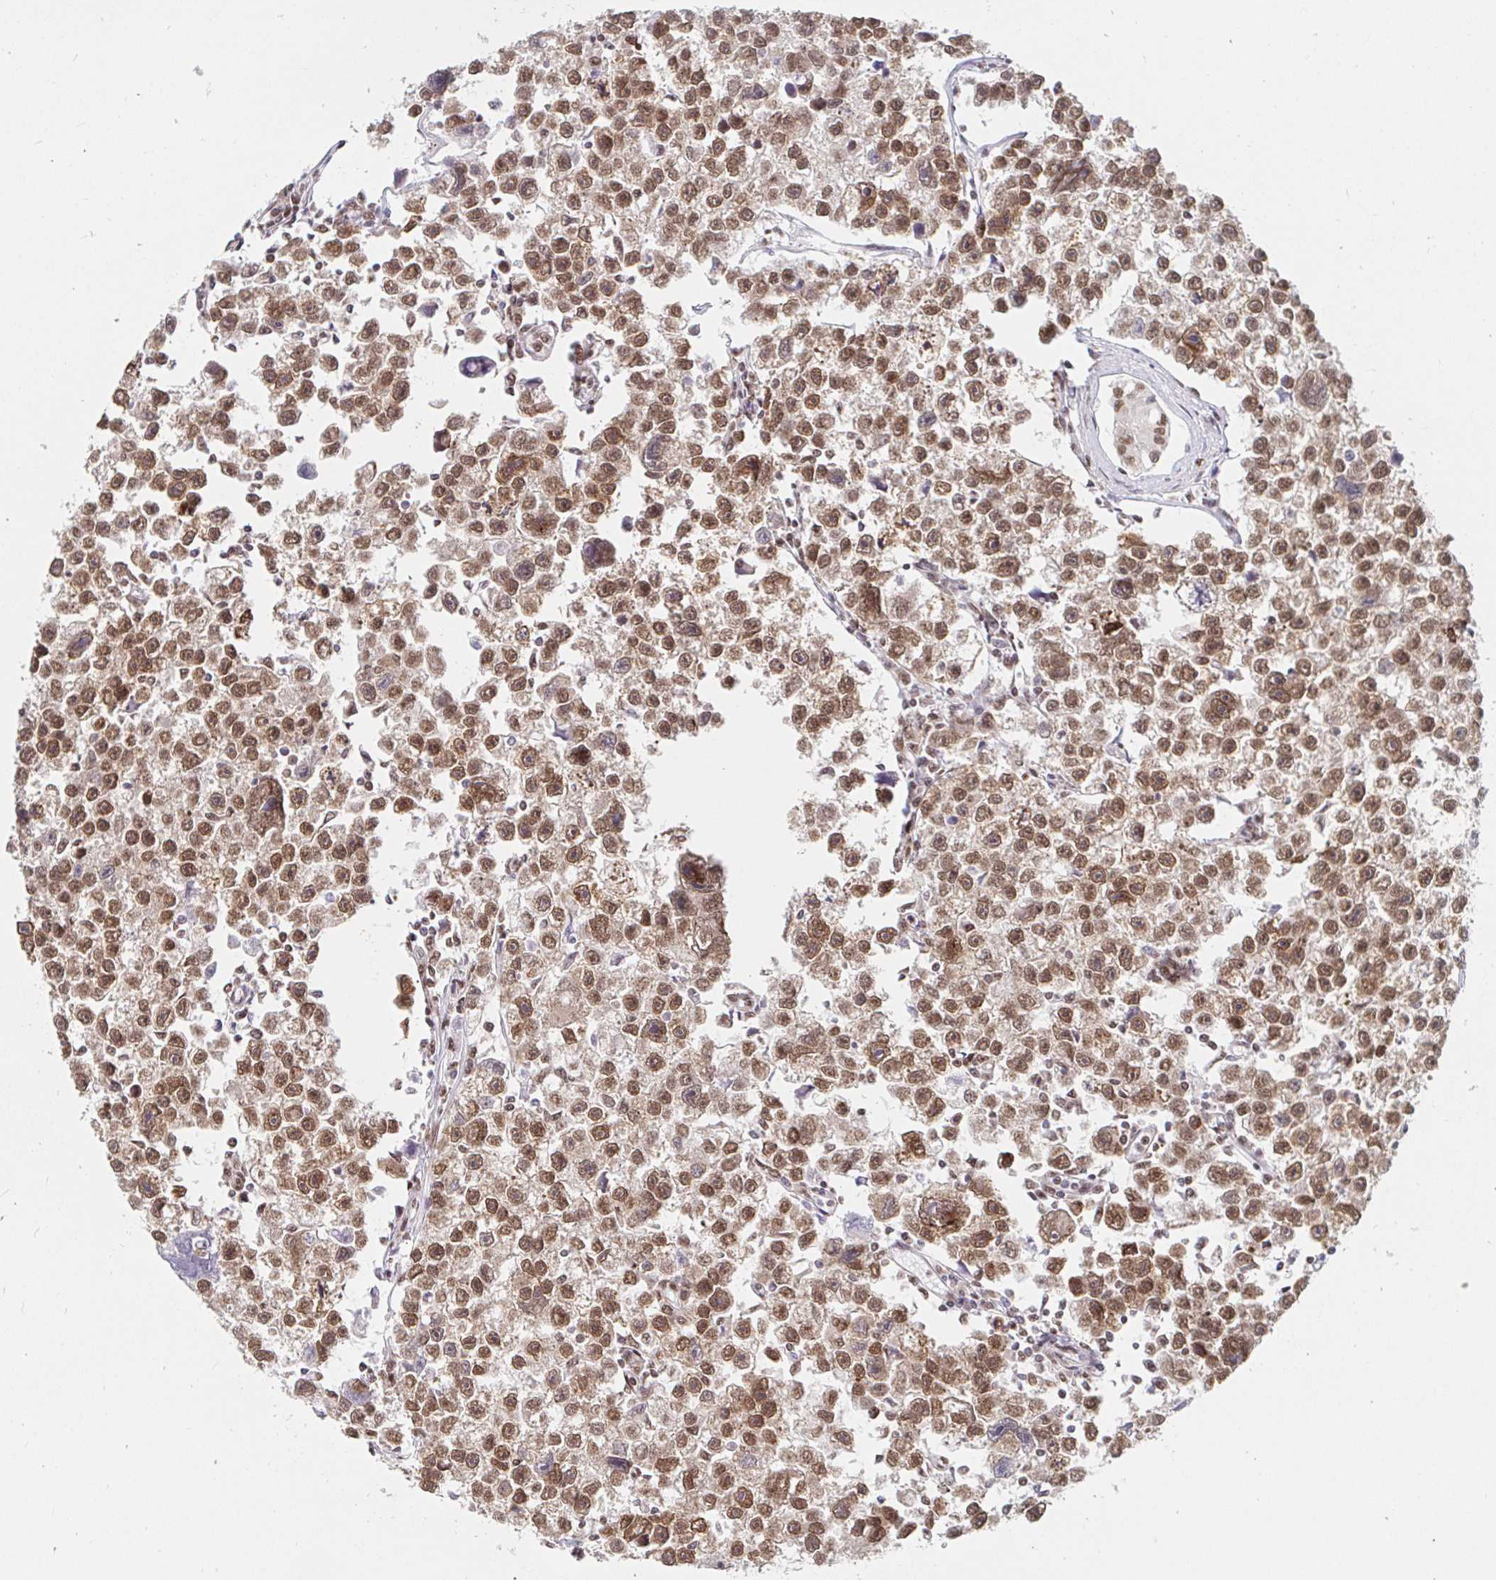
{"staining": {"intensity": "moderate", "quantity": ">75%", "location": "nuclear"}, "tissue": "testis cancer", "cell_type": "Tumor cells", "image_type": "cancer", "snomed": [{"axis": "morphology", "description": "Seminoma, NOS"}, {"axis": "topography", "description": "Testis"}], "caption": "An immunohistochemistry histopathology image of neoplastic tissue is shown. Protein staining in brown labels moderate nuclear positivity in testis cancer within tumor cells. Using DAB (brown) and hematoxylin (blue) stains, captured at high magnification using brightfield microscopy.", "gene": "RBMX", "patient": {"sex": "male", "age": 26}}